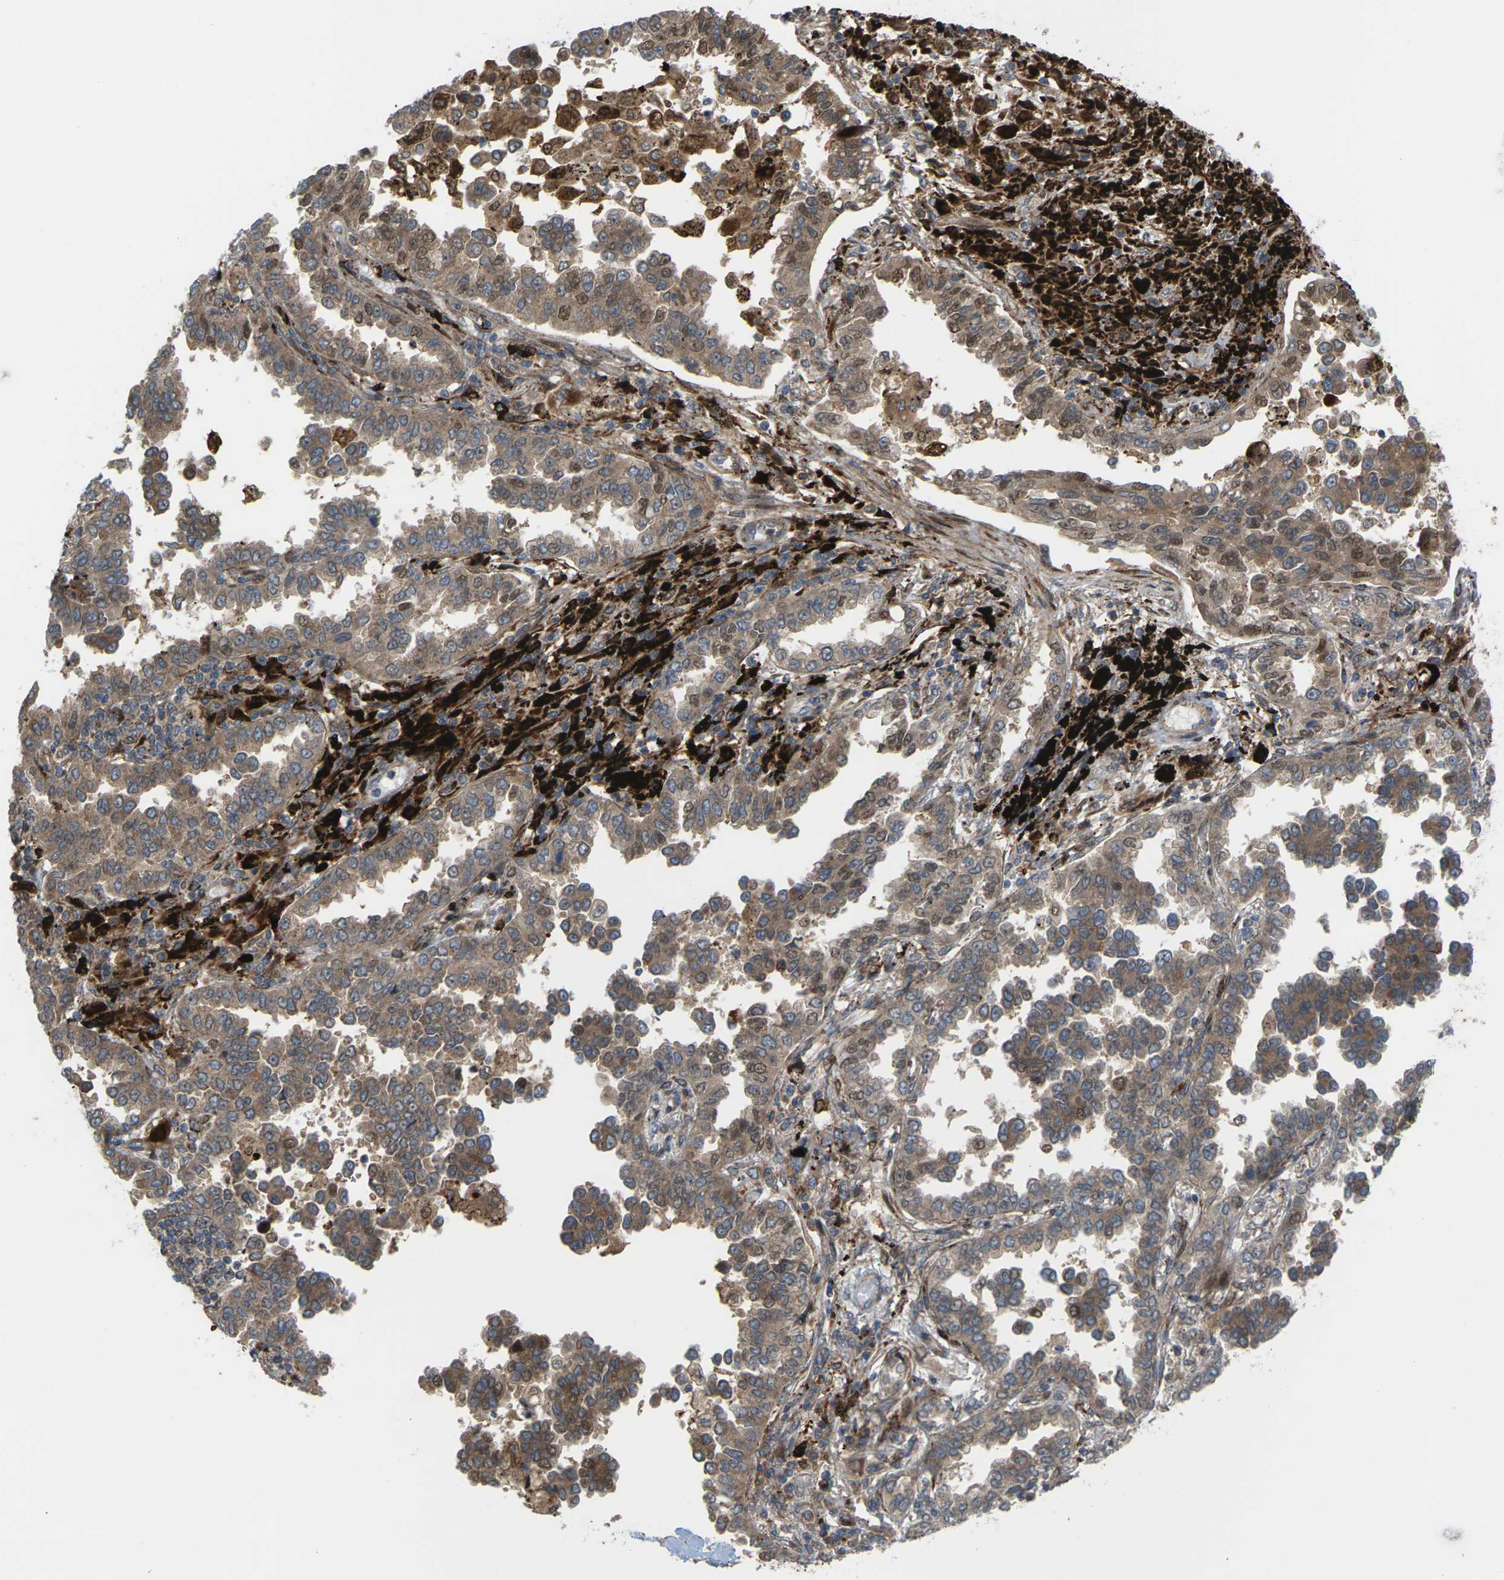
{"staining": {"intensity": "moderate", "quantity": ">75%", "location": "cytoplasmic/membranous,nuclear"}, "tissue": "lung cancer", "cell_type": "Tumor cells", "image_type": "cancer", "snomed": [{"axis": "morphology", "description": "Normal tissue, NOS"}, {"axis": "morphology", "description": "Adenocarcinoma, NOS"}, {"axis": "topography", "description": "Lung"}], "caption": "Moderate cytoplasmic/membranous and nuclear protein staining is identified in approximately >75% of tumor cells in lung cancer.", "gene": "ROBO1", "patient": {"sex": "male", "age": 59}}